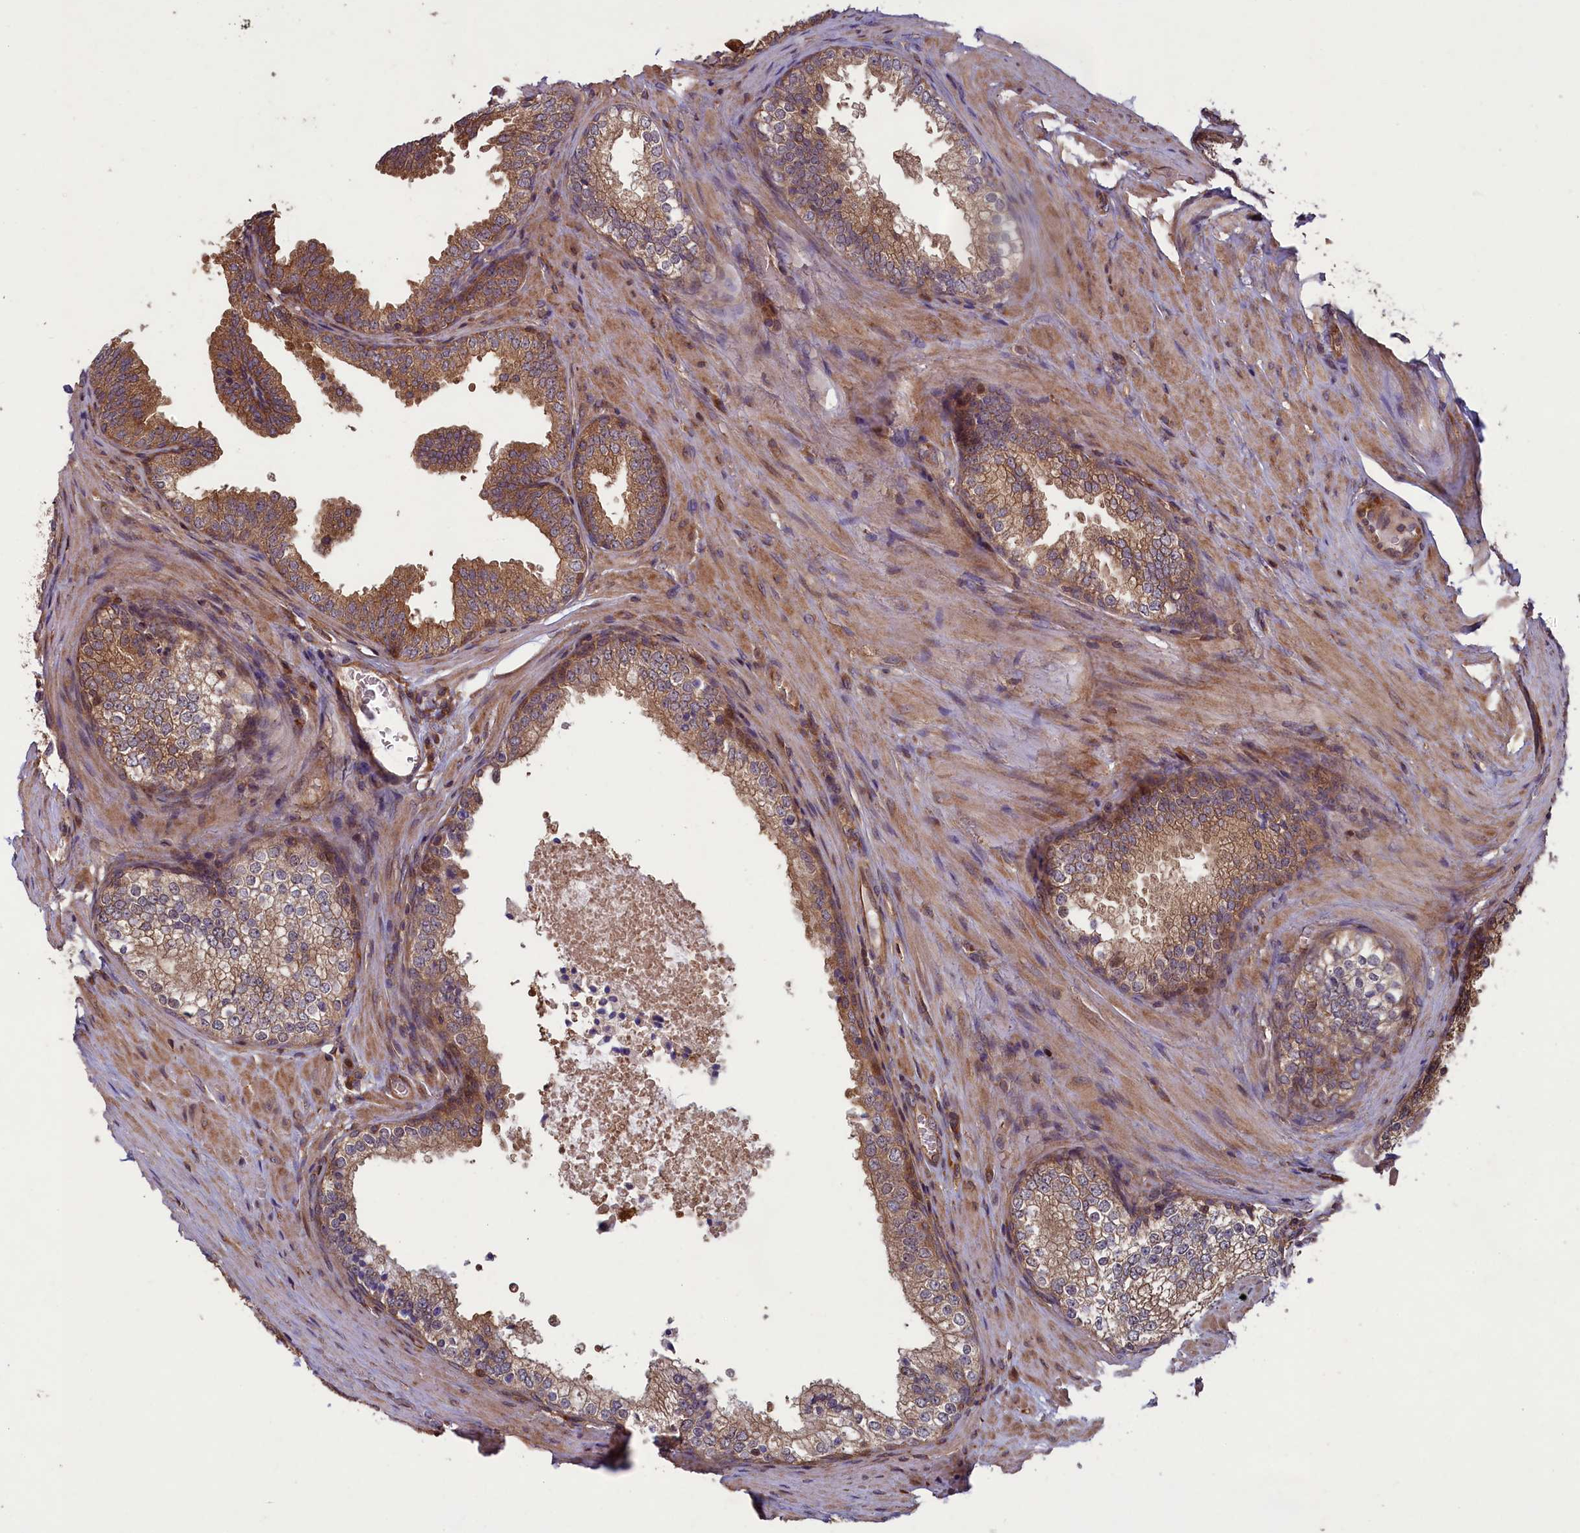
{"staining": {"intensity": "moderate", "quantity": ">75%", "location": "cytoplasmic/membranous"}, "tissue": "prostate", "cell_type": "Glandular cells", "image_type": "normal", "snomed": [{"axis": "morphology", "description": "Normal tissue, NOS"}, {"axis": "topography", "description": "Prostate"}], "caption": "A high-resolution histopathology image shows immunohistochemistry (IHC) staining of normal prostate, which demonstrates moderate cytoplasmic/membranous positivity in approximately >75% of glandular cells.", "gene": "CIAO2B", "patient": {"sex": "male", "age": 60}}